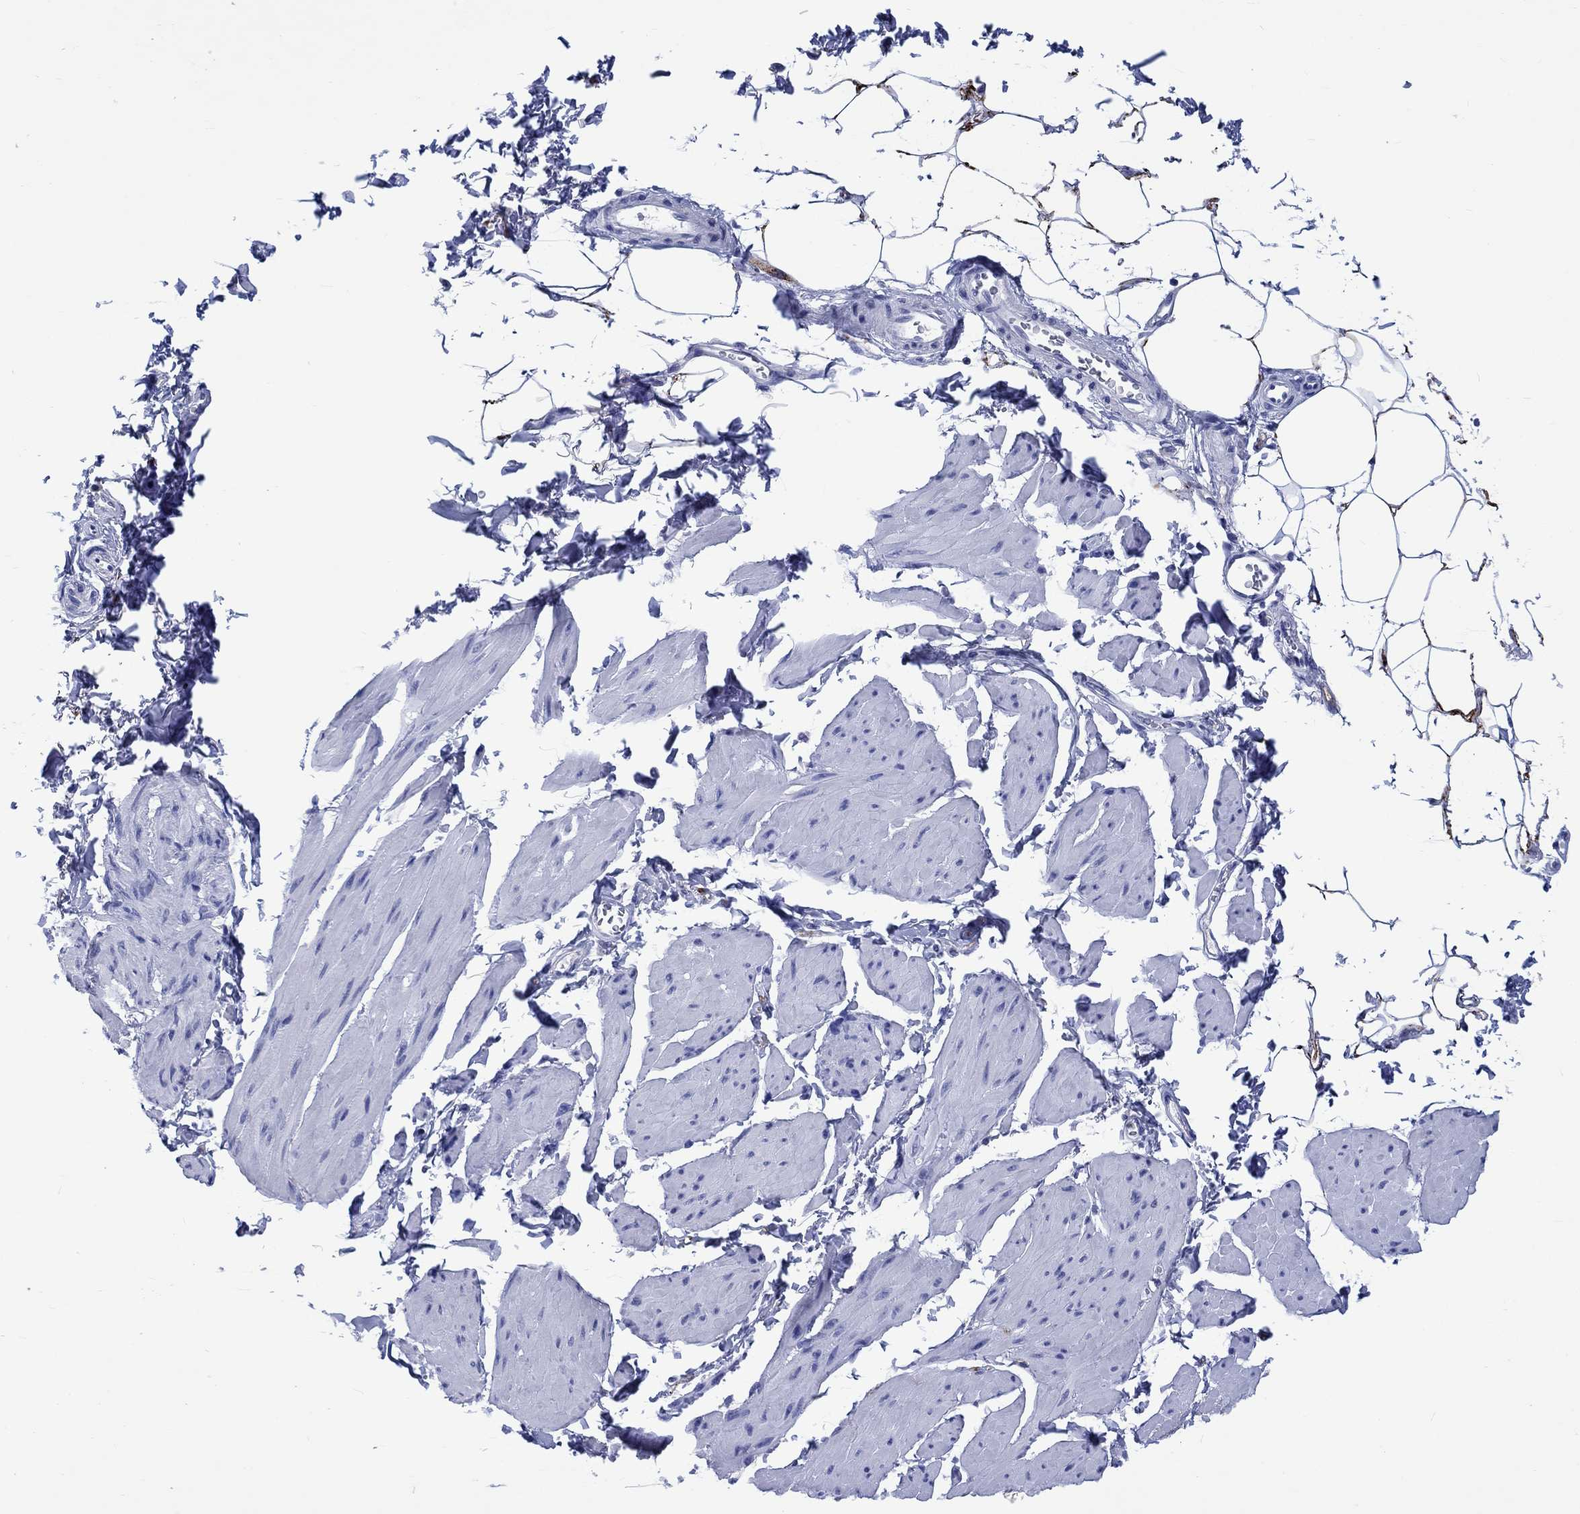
{"staining": {"intensity": "negative", "quantity": "none", "location": "none"}, "tissue": "smooth muscle", "cell_type": "Smooth muscle cells", "image_type": "normal", "snomed": [{"axis": "morphology", "description": "Normal tissue, NOS"}, {"axis": "topography", "description": "Adipose tissue"}, {"axis": "topography", "description": "Smooth muscle"}, {"axis": "topography", "description": "Peripheral nerve tissue"}], "caption": "Smooth muscle cells show no significant protein positivity in benign smooth muscle. (Brightfield microscopy of DAB (3,3'-diaminobenzidine) immunohistochemistry (IHC) at high magnification).", "gene": "CACNG3", "patient": {"sex": "male", "age": 83}}